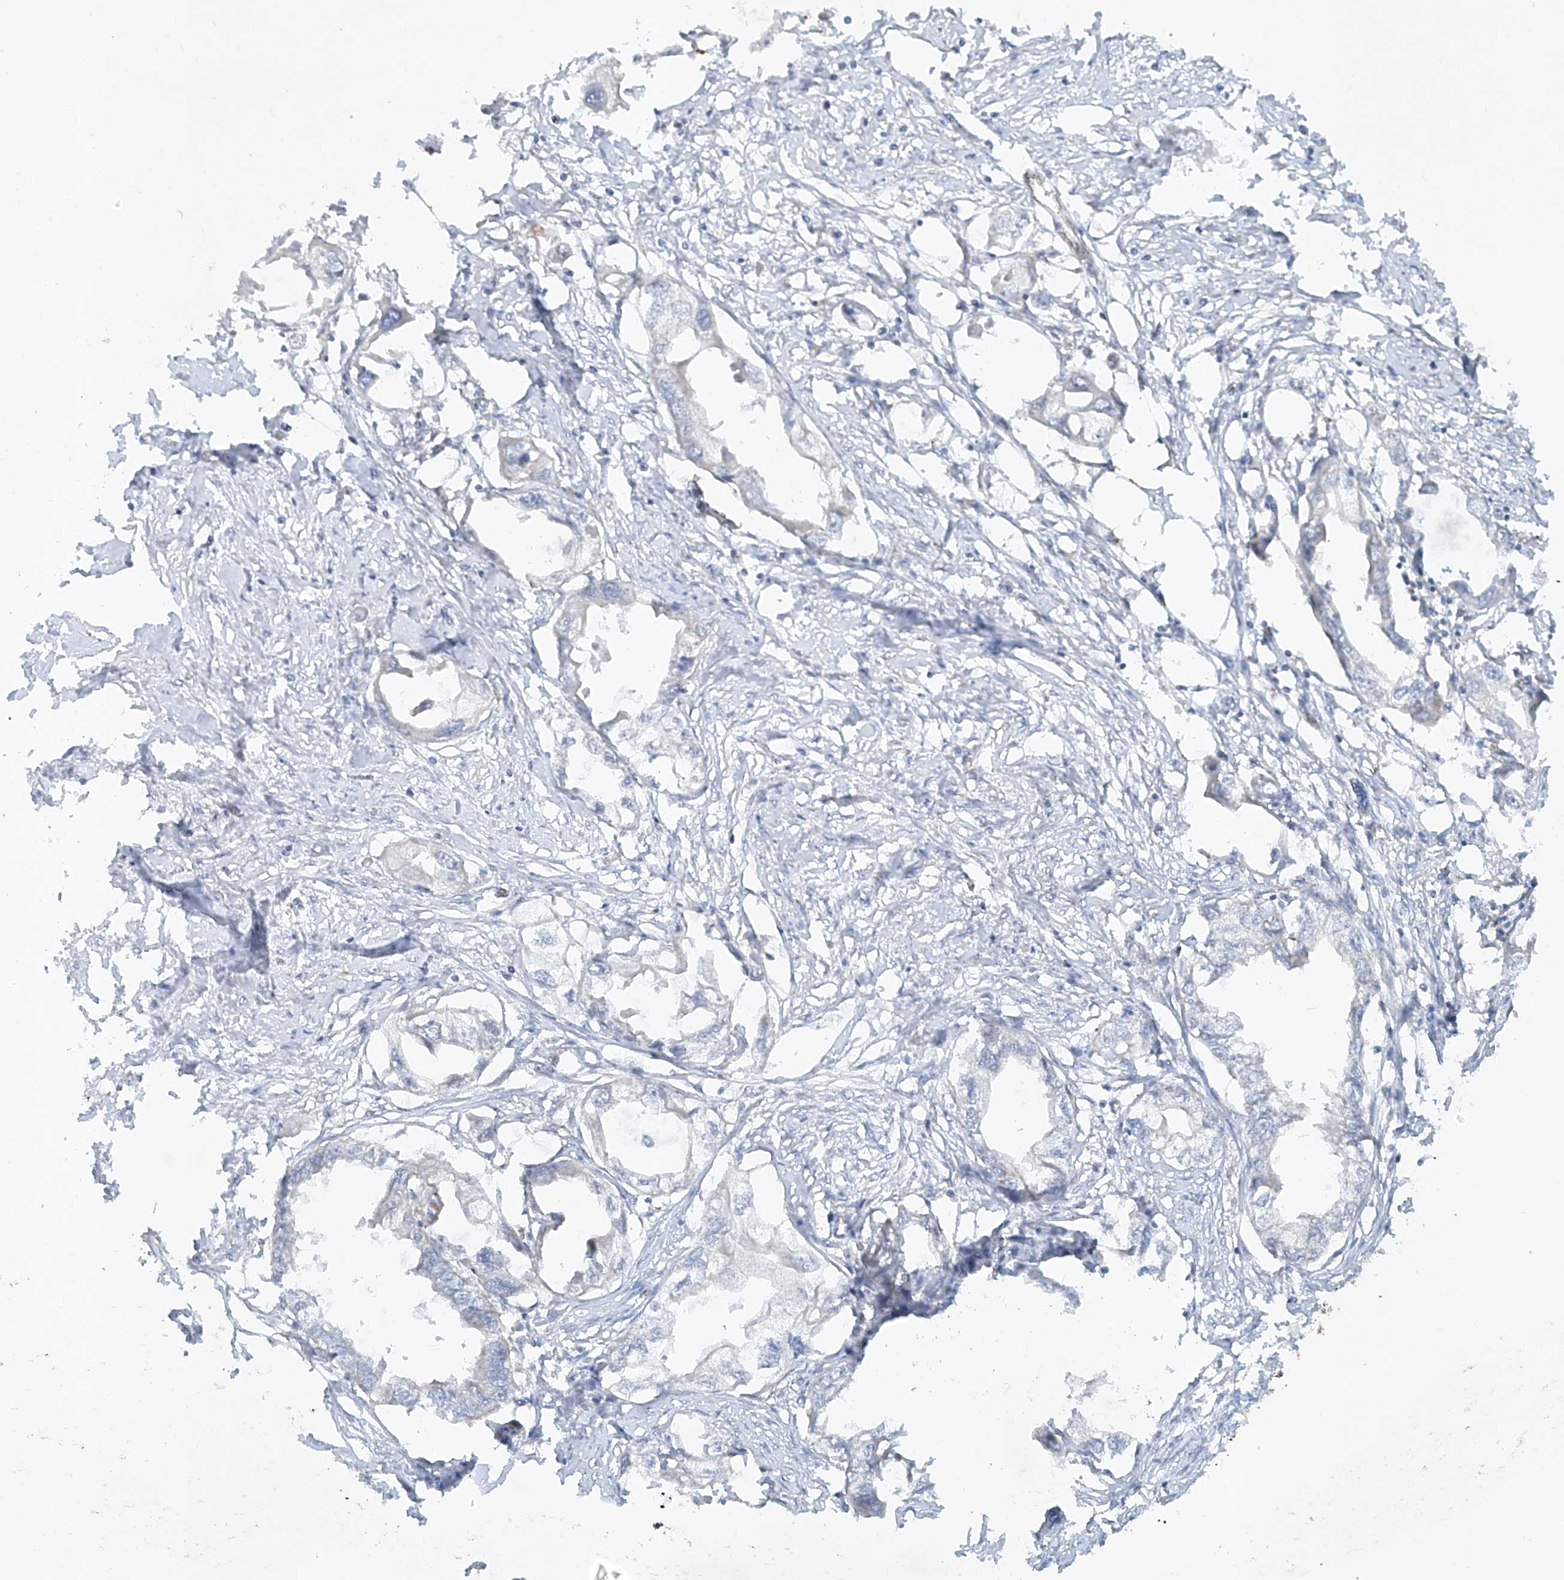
{"staining": {"intensity": "negative", "quantity": "none", "location": "none"}, "tissue": "endometrial cancer", "cell_type": "Tumor cells", "image_type": "cancer", "snomed": [{"axis": "morphology", "description": "Adenocarcinoma, NOS"}, {"axis": "morphology", "description": "Adenocarcinoma, metastatic, NOS"}, {"axis": "topography", "description": "Adipose tissue"}, {"axis": "topography", "description": "Endometrium"}], "caption": "DAB (3,3'-diaminobenzidine) immunohistochemical staining of human endometrial adenocarcinoma shows no significant expression in tumor cells. The staining was performed using DAB to visualize the protein expression in brown, while the nuclei were stained in blue with hematoxylin (Magnification: 20x).", "gene": "SMDT1", "patient": {"sex": "female", "age": 67}}